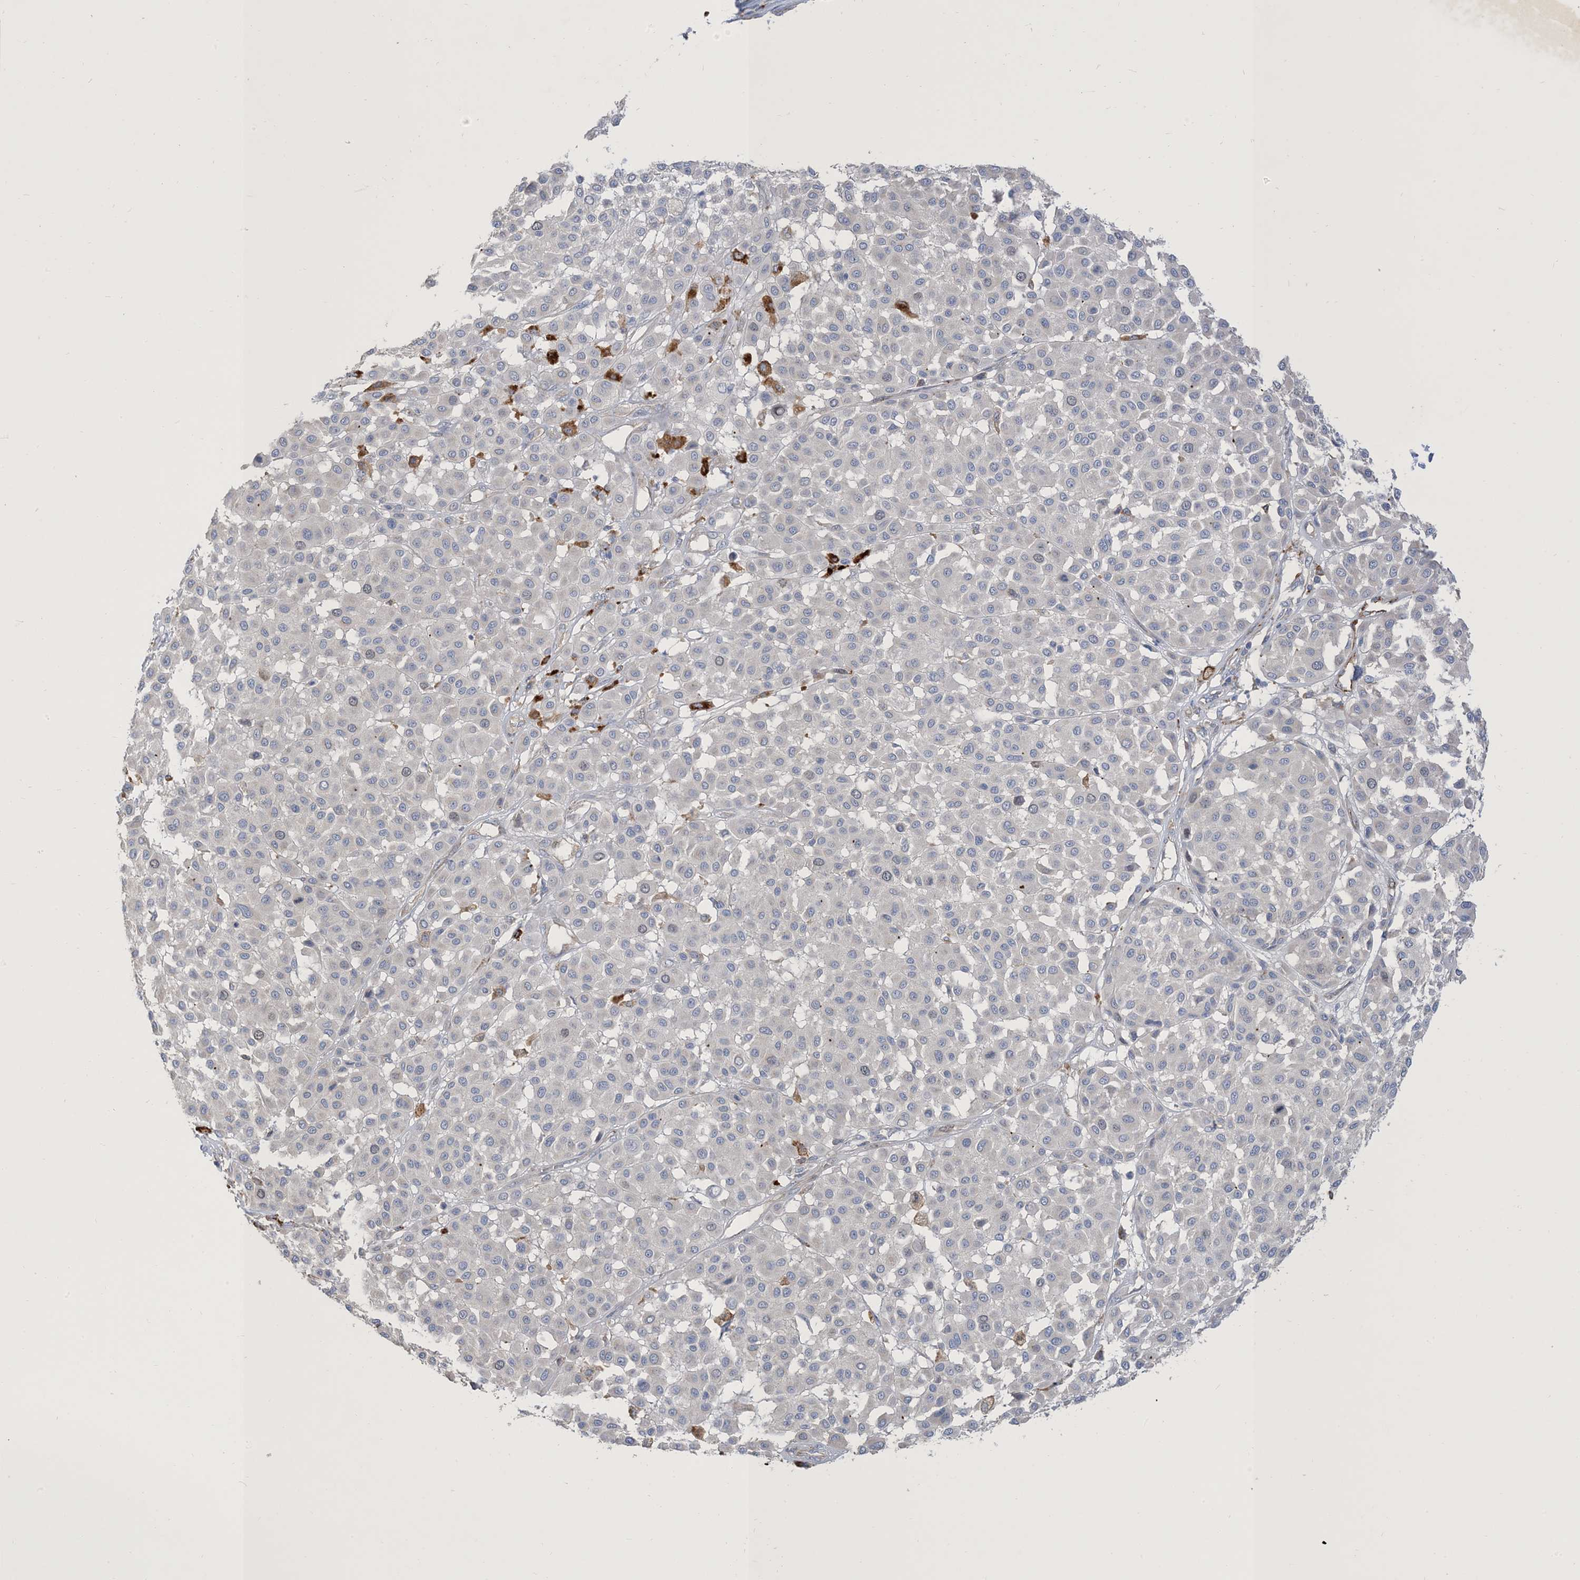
{"staining": {"intensity": "negative", "quantity": "none", "location": "none"}, "tissue": "melanoma", "cell_type": "Tumor cells", "image_type": "cancer", "snomed": [{"axis": "morphology", "description": "Malignant melanoma, Metastatic site"}, {"axis": "topography", "description": "Soft tissue"}], "caption": "Tumor cells are negative for brown protein staining in melanoma. The staining was performed using DAB (3,3'-diaminobenzidine) to visualize the protein expression in brown, while the nuclei were stained in blue with hematoxylin (Magnification: 20x).", "gene": "PEAR1", "patient": {"sex": "male", "age": 41}}